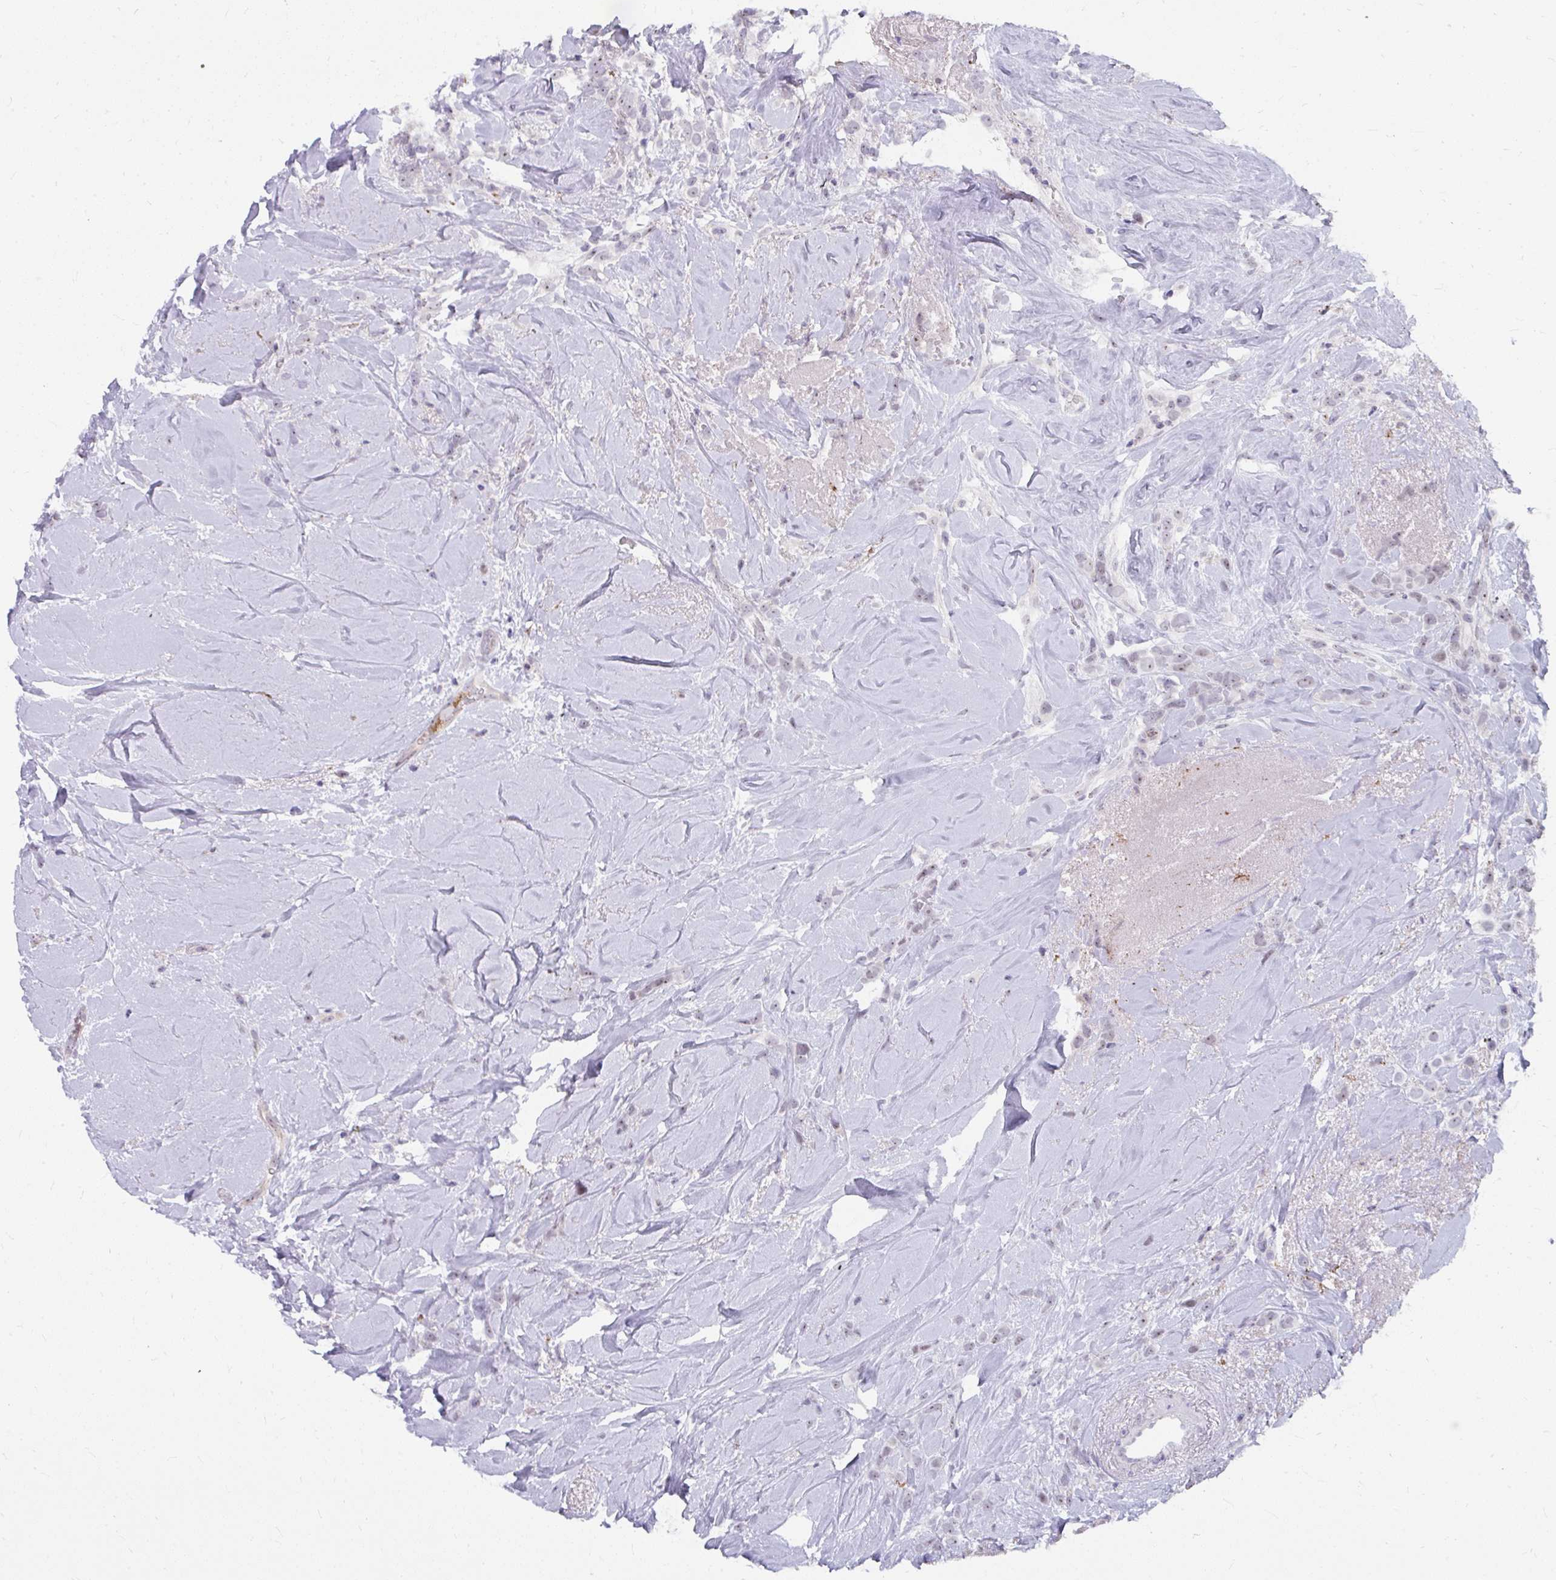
{"staining": {"intensity": "weak", "quantity": "25%-75%", "location": "nuclear"}, "tissue": "breast cancer", "cell_type": "Tumor cells", "image_type": "cancer", "snomed": [{"axis": "morphology", "description": "Duct carcinoma"}, {"axis": "topography", "description": "Breast"}], "caption": "IHC histopathology image of neoplastic tissue: human breast cancer stained using immunohistochemistry demonstrates low levels of weak protein expression localized specifically in the nuclear of tumor cells, appearing as a nuclear brown color.", "gene": "MUS81", "patient": {"sex": "female", "age": 80}}